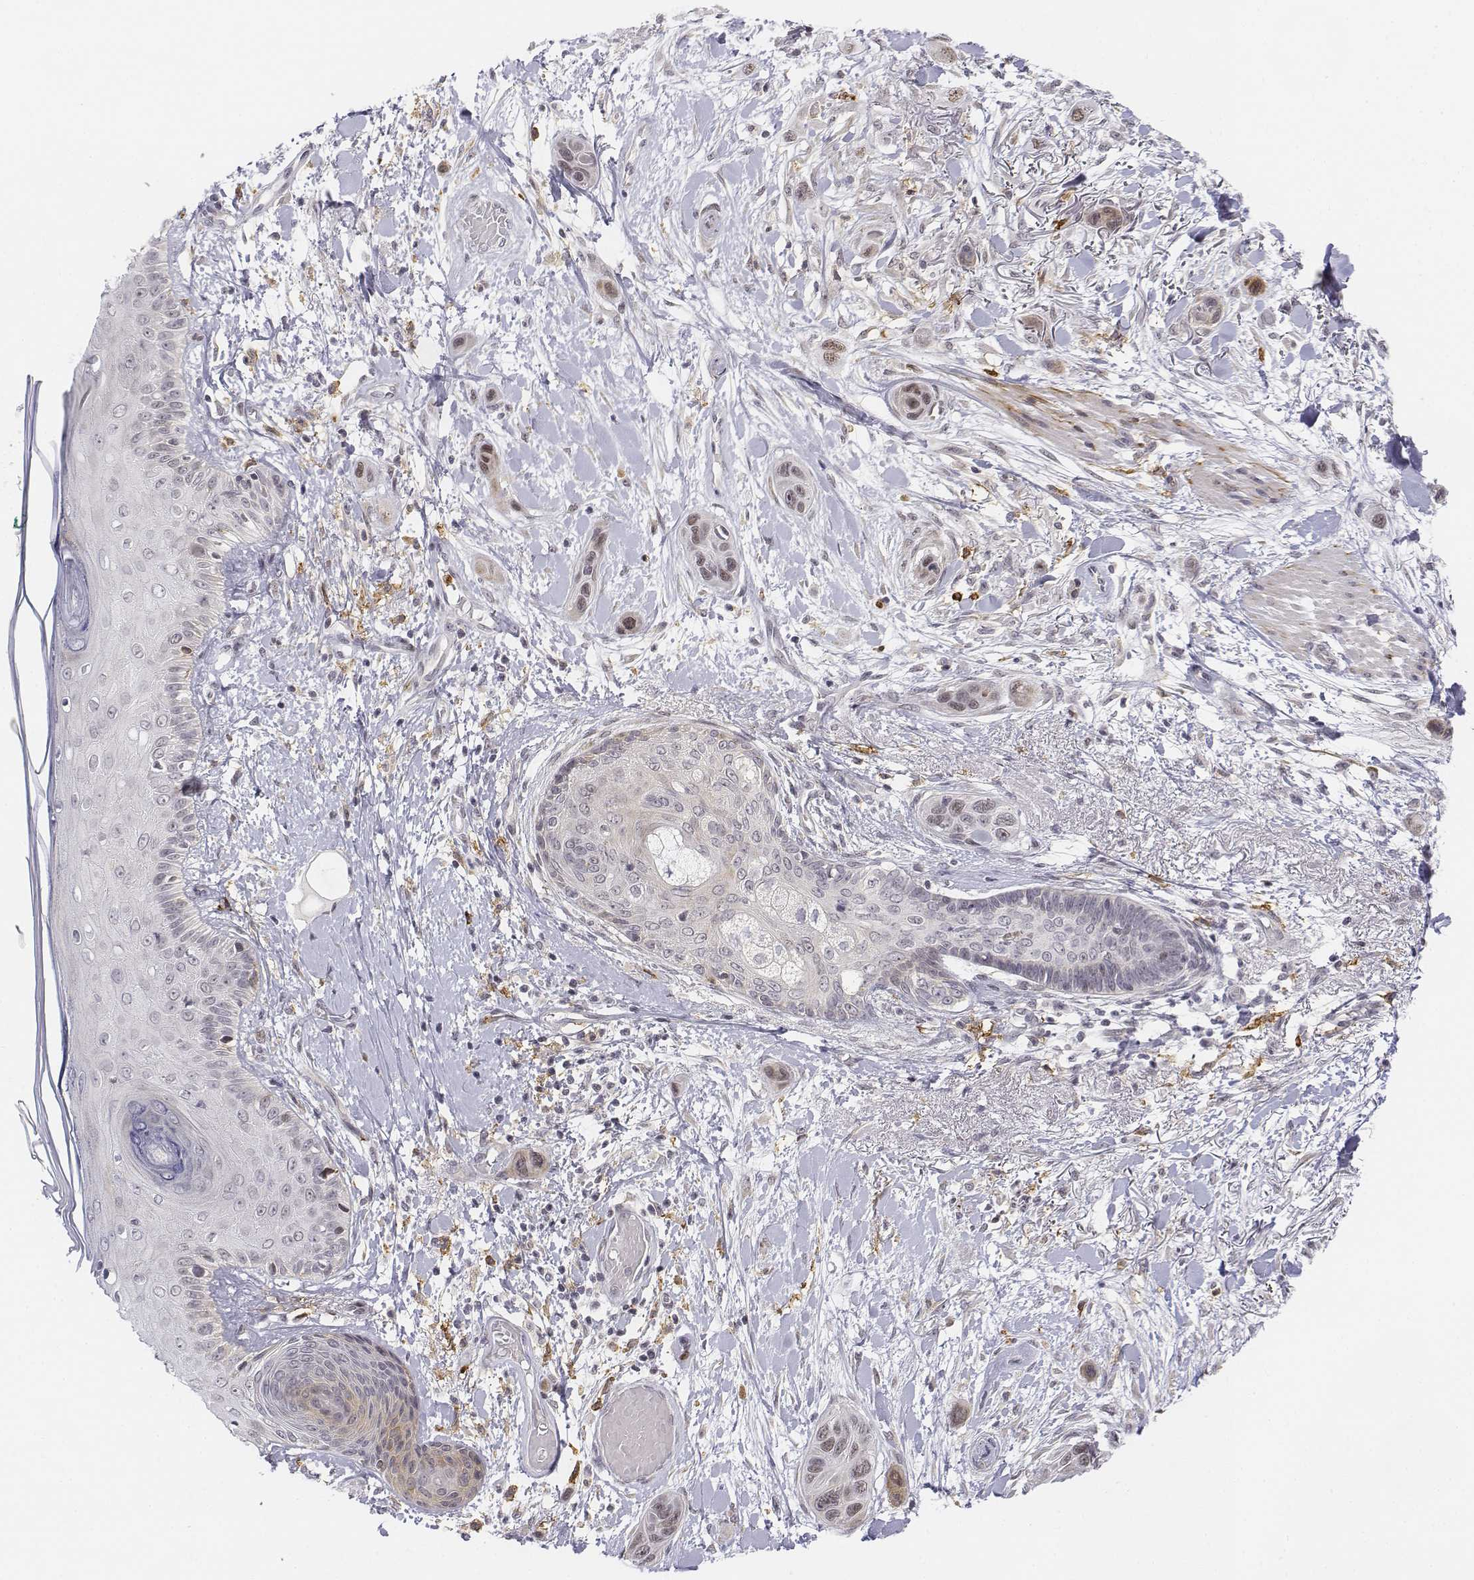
{"staining": {"intensity": "negative", "quantity": "none", "location": "none"}, "tissue": "skin cancer", "cell_type": "Tumor cells", "image_type": "cancer", "snomed": [{"axis": "morphology", "description": "Squamous cell carcinoma, NOS"}, {"axis": "topography", "description": "Skin"}], "caption": "Tumor cells are negative for protein expression in human skin cancer. (DAB immunohistochemistry with hematoxylin counter stain).", "gene": "CD14", "patient": {"sex": "male", "age": 79}}